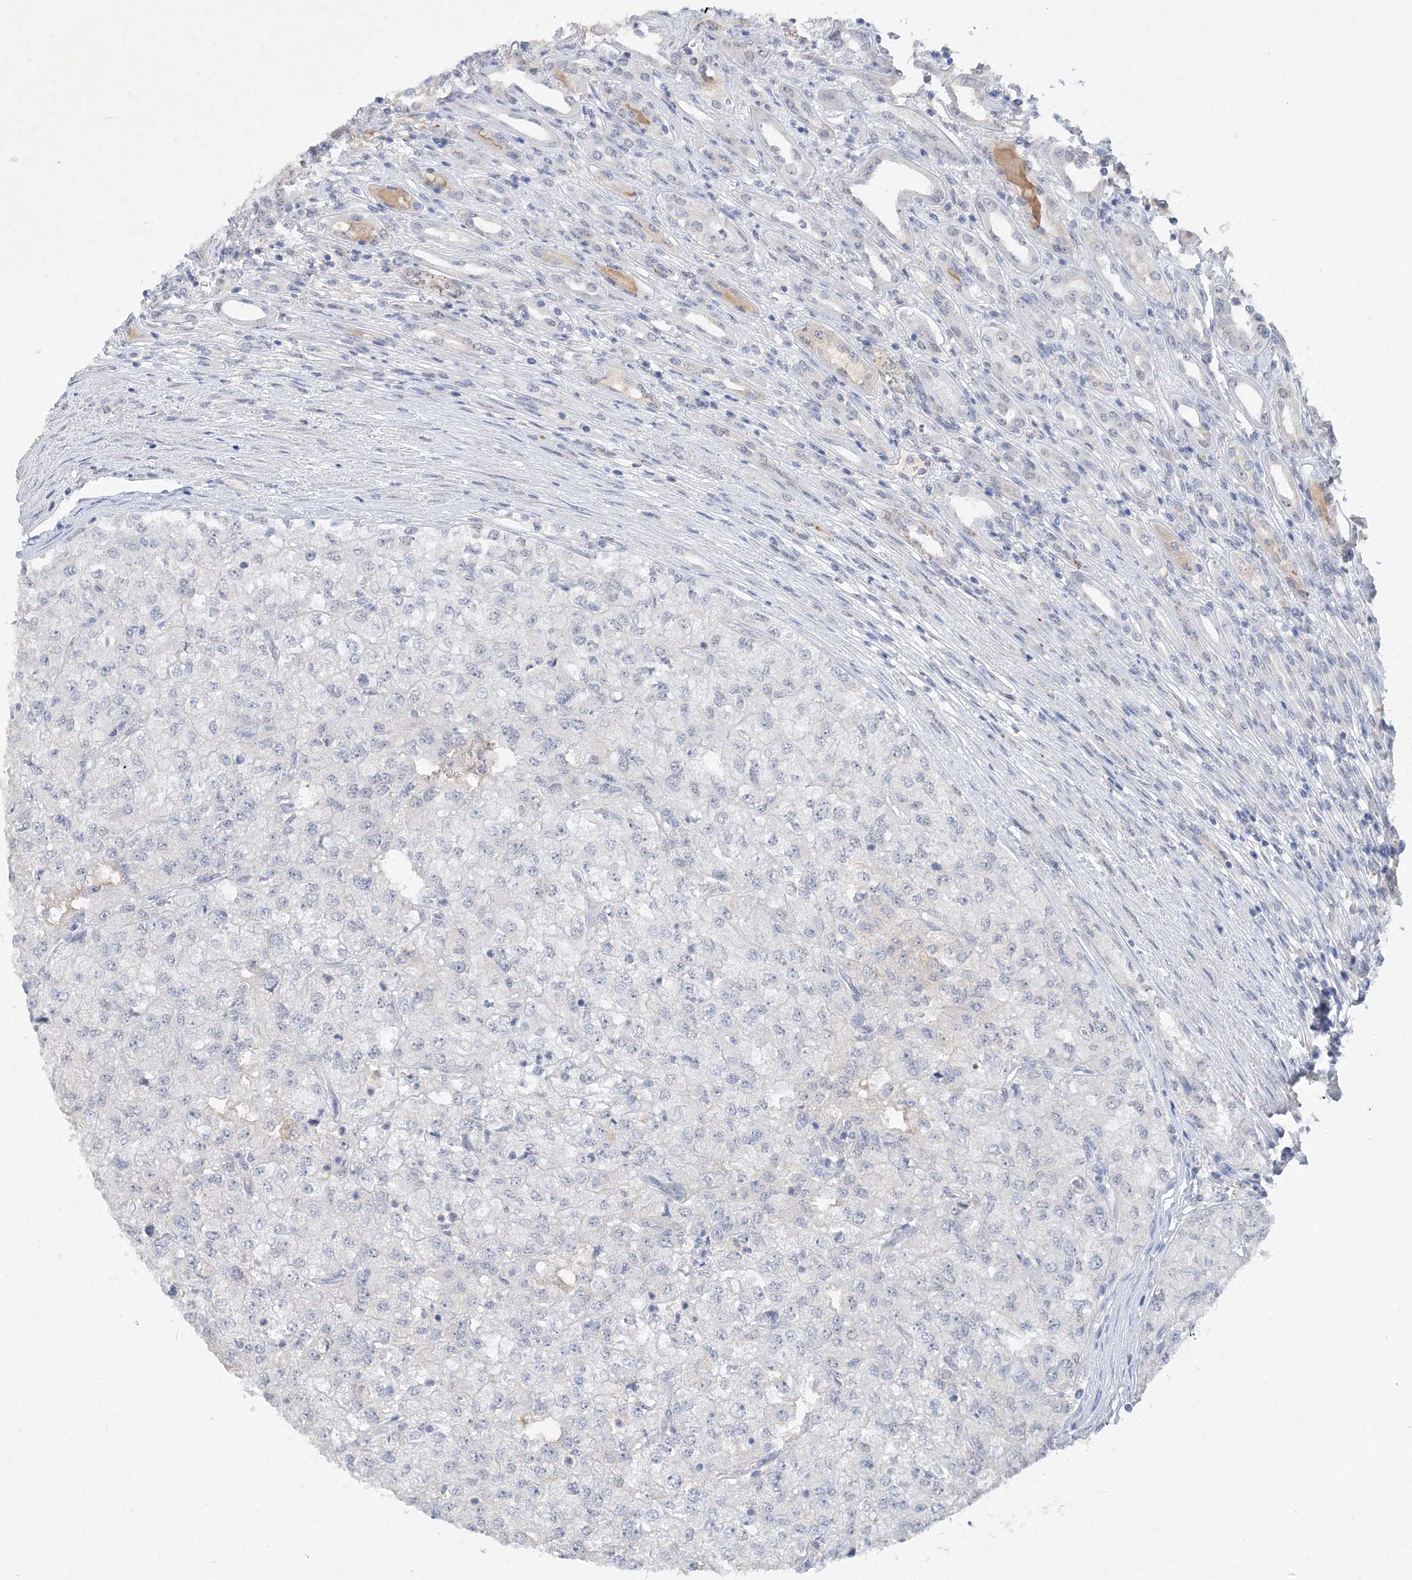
{"staining": {"intensity": "negative", "quantity": "none", "location": "none"}, "tissue": "renal cancer", "cell_type": "Tumor cells", "image_type": "cancer", "snomed": [{"axis": "morphology", "description": "Adenocarcinoma, NOS"}, {"axis": "topography", "description": "Kidney"}], "caption": "The IHC micrograph has no significant positivity in tumor cells of renal adenocarcinoma tissue. (Brightfield microscopy of DAB (3,3'-diaminobenzidine) IHC at high magnification).", "gene": "C11orf58", "patient": {"sex": "female", "age": 54}}